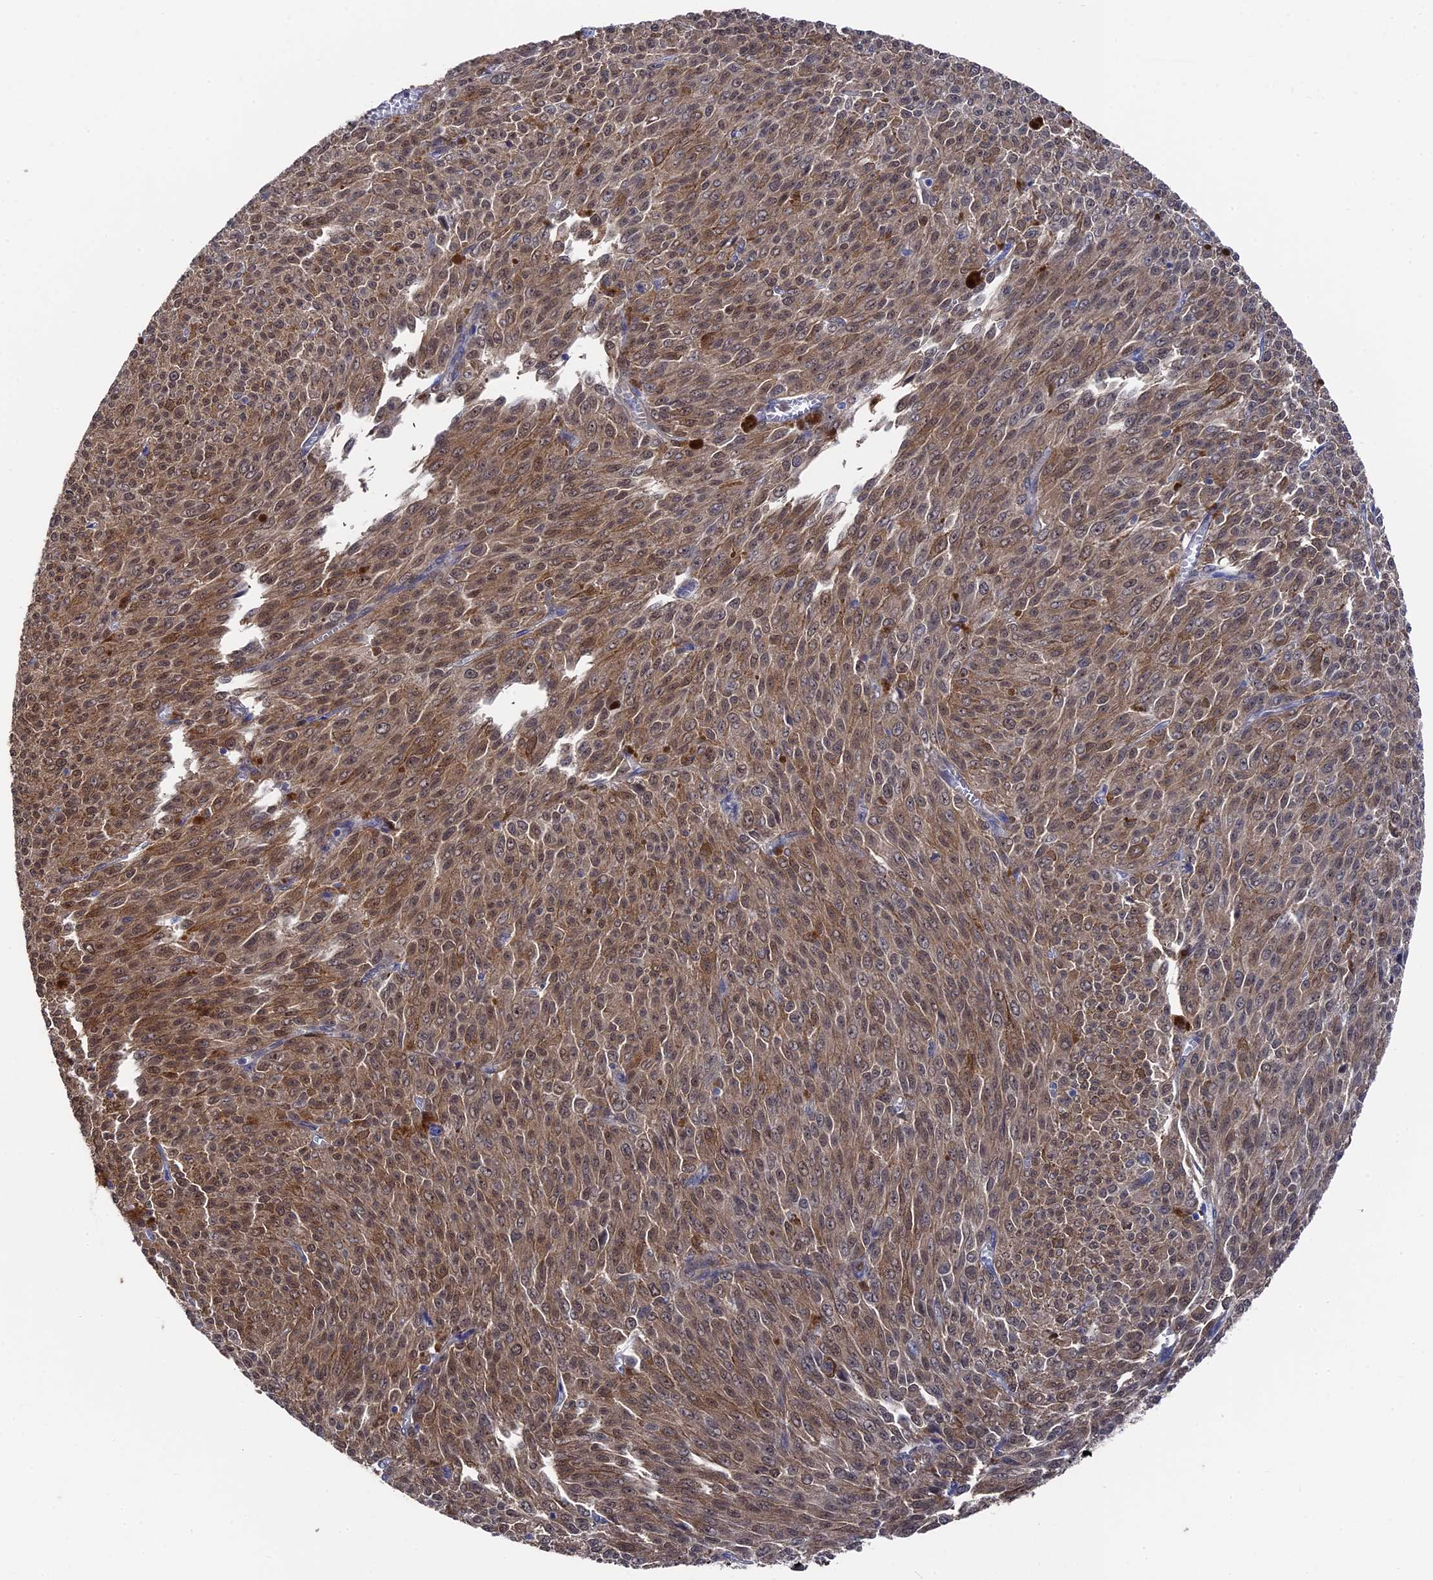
{"staining": {"intensity": "moderate", "quantity": ">75%", "location": "cytoplasmic/membranous"}, "tissue": "melanoma", "cell_type": "Tumor cells", "image_type": "cancer", "snomed": [{"axis": "morphology", "description": "Malignant melanoma, NOS"}, {"axis": "topography", "description": "Skin"}], "caption": "This image shows IHC staining of human melanoma, with medium moderate cytoplasmic/membranous staining in about >75% of tumor cells.", "gene": "RNH1", "patient": {"sex": "female", "age": 52}}